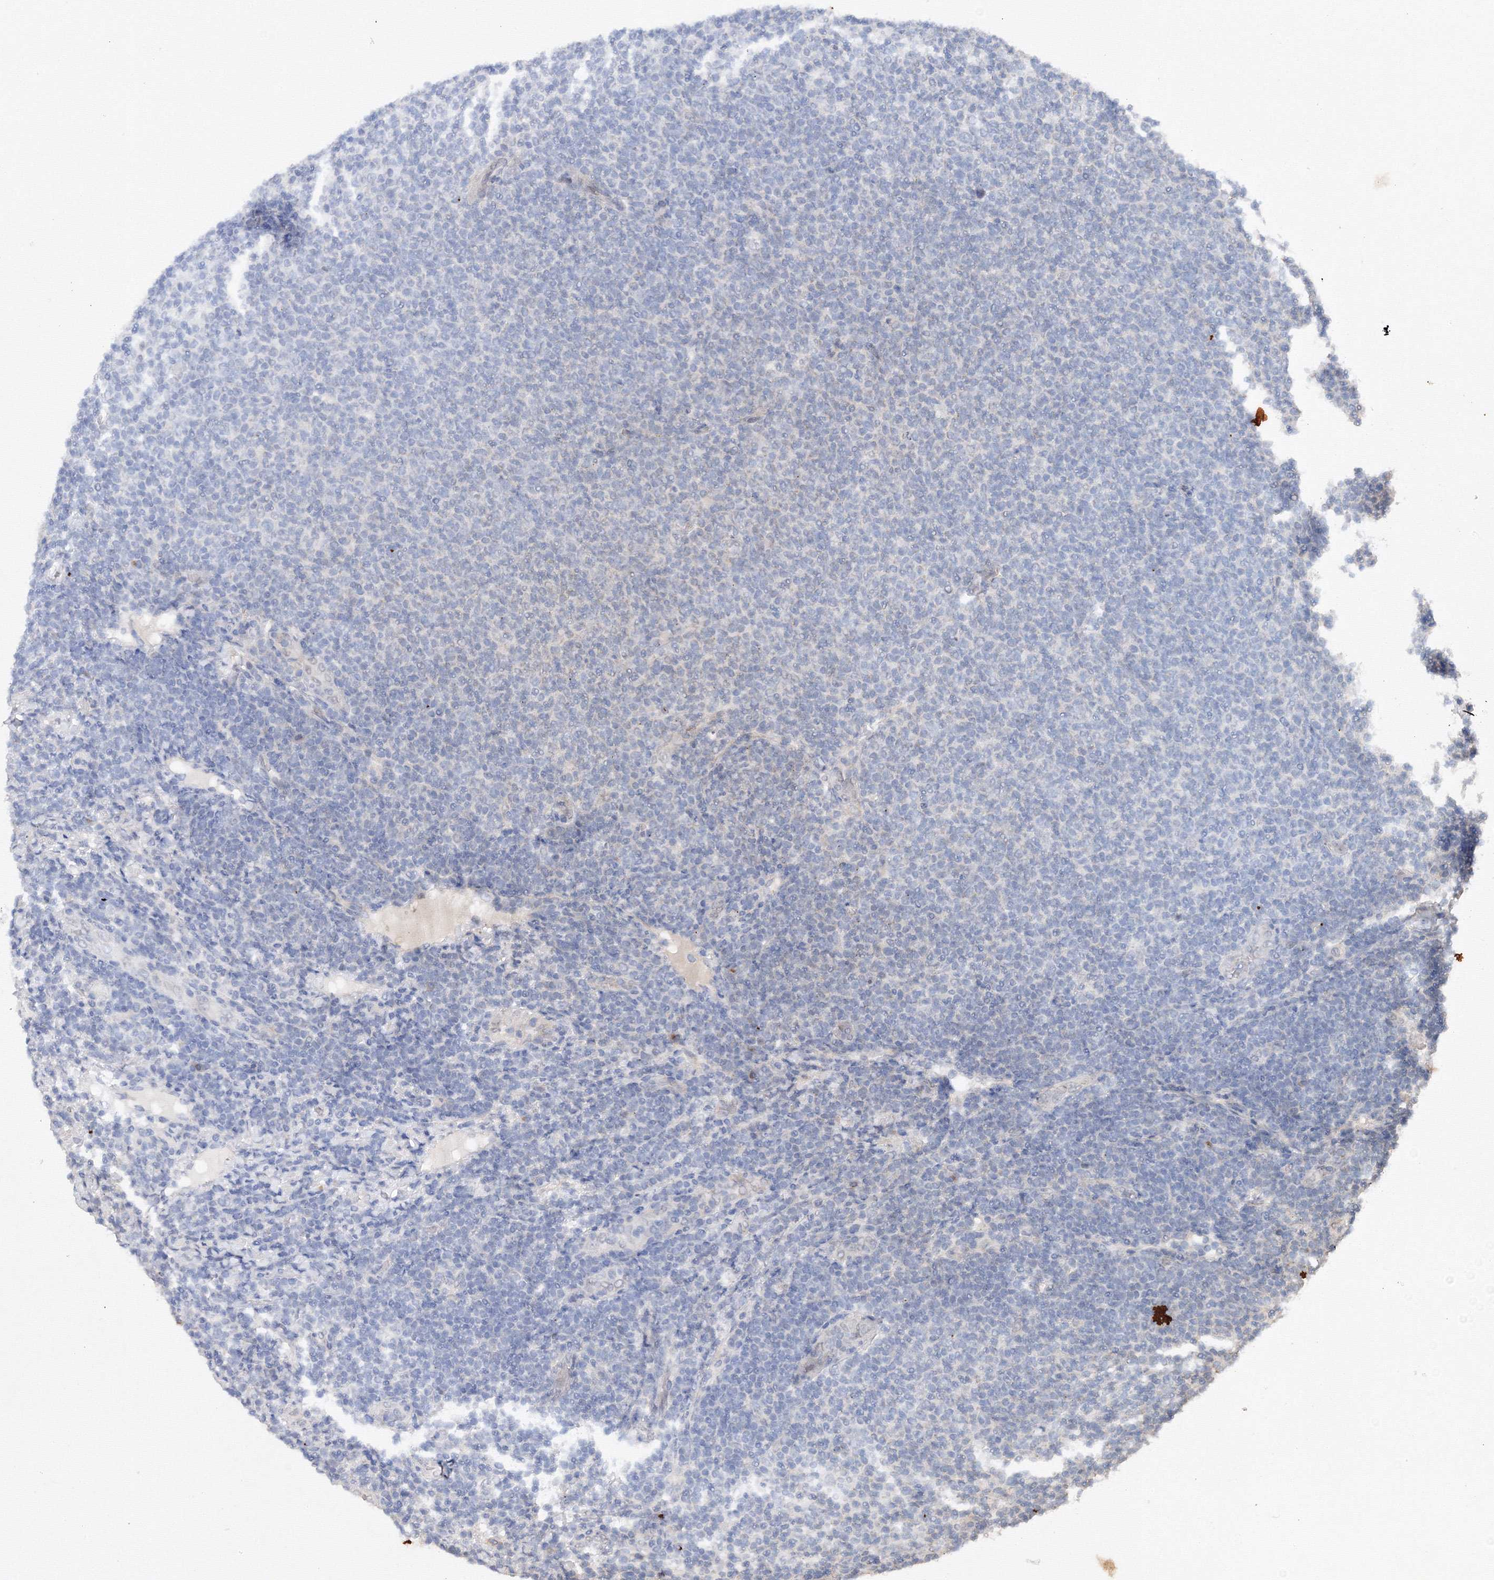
{"staining": {"intensity": "negative", "quantity": "none", "location": "none"}, "tissue": "lymphoma", "cell_type": "Tumor cells", "image_type": "cancer", "snomed": [{"axis": "morphology", "description": "Malignant lymphoma, non-Hodgkin's type, Low grade"}, {"axis": "topography", "description": "Lymph node"}], "caption": "High magnification brightfield microscopy of lymphoma stained with DAB (3,3'-diaminobenzidine) (brown) and counterstained with hematoxylin (blue): tumor cells show no significant positivity.", "gene": "TAMM41", "patient": {"sex": "male", "age": 66}}